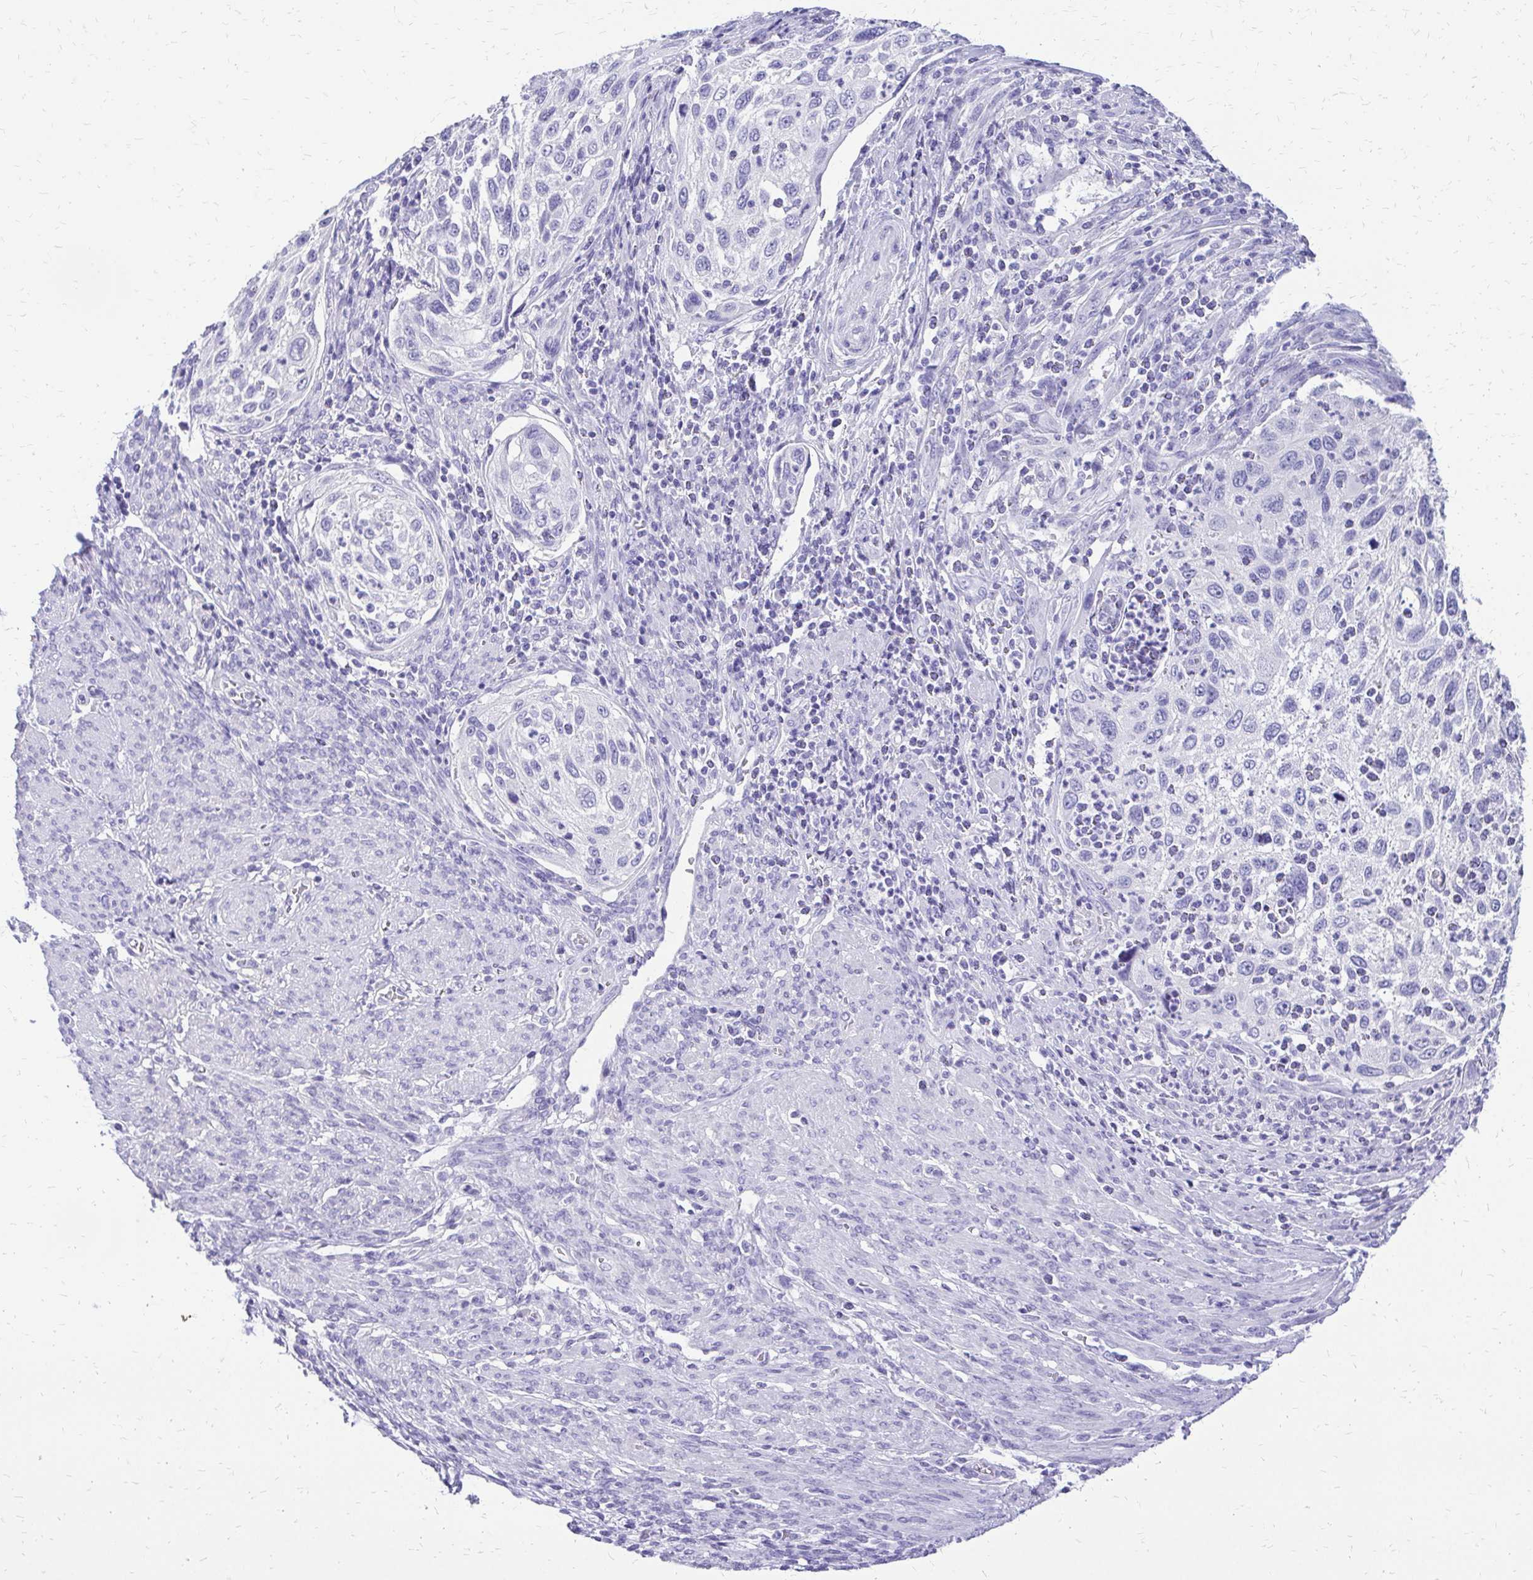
{"staining": {"intensity": "negative", "quantity": "none", "location": "none"}, "tissue": "cervical cancer", "cell_type": "Tumor cells", "image_type": "cancer", "snomed": [{"axis": "morphology", "description": "Squamous cell carcinoma, NOS"}, {"axis": "topography", "description": "Cervix"}], "caption": "Tumor cells are negative for protein expression in human cervical cancer.", "gene": "SLC32A1", "patient": {"sex": "female", "age": 70}}